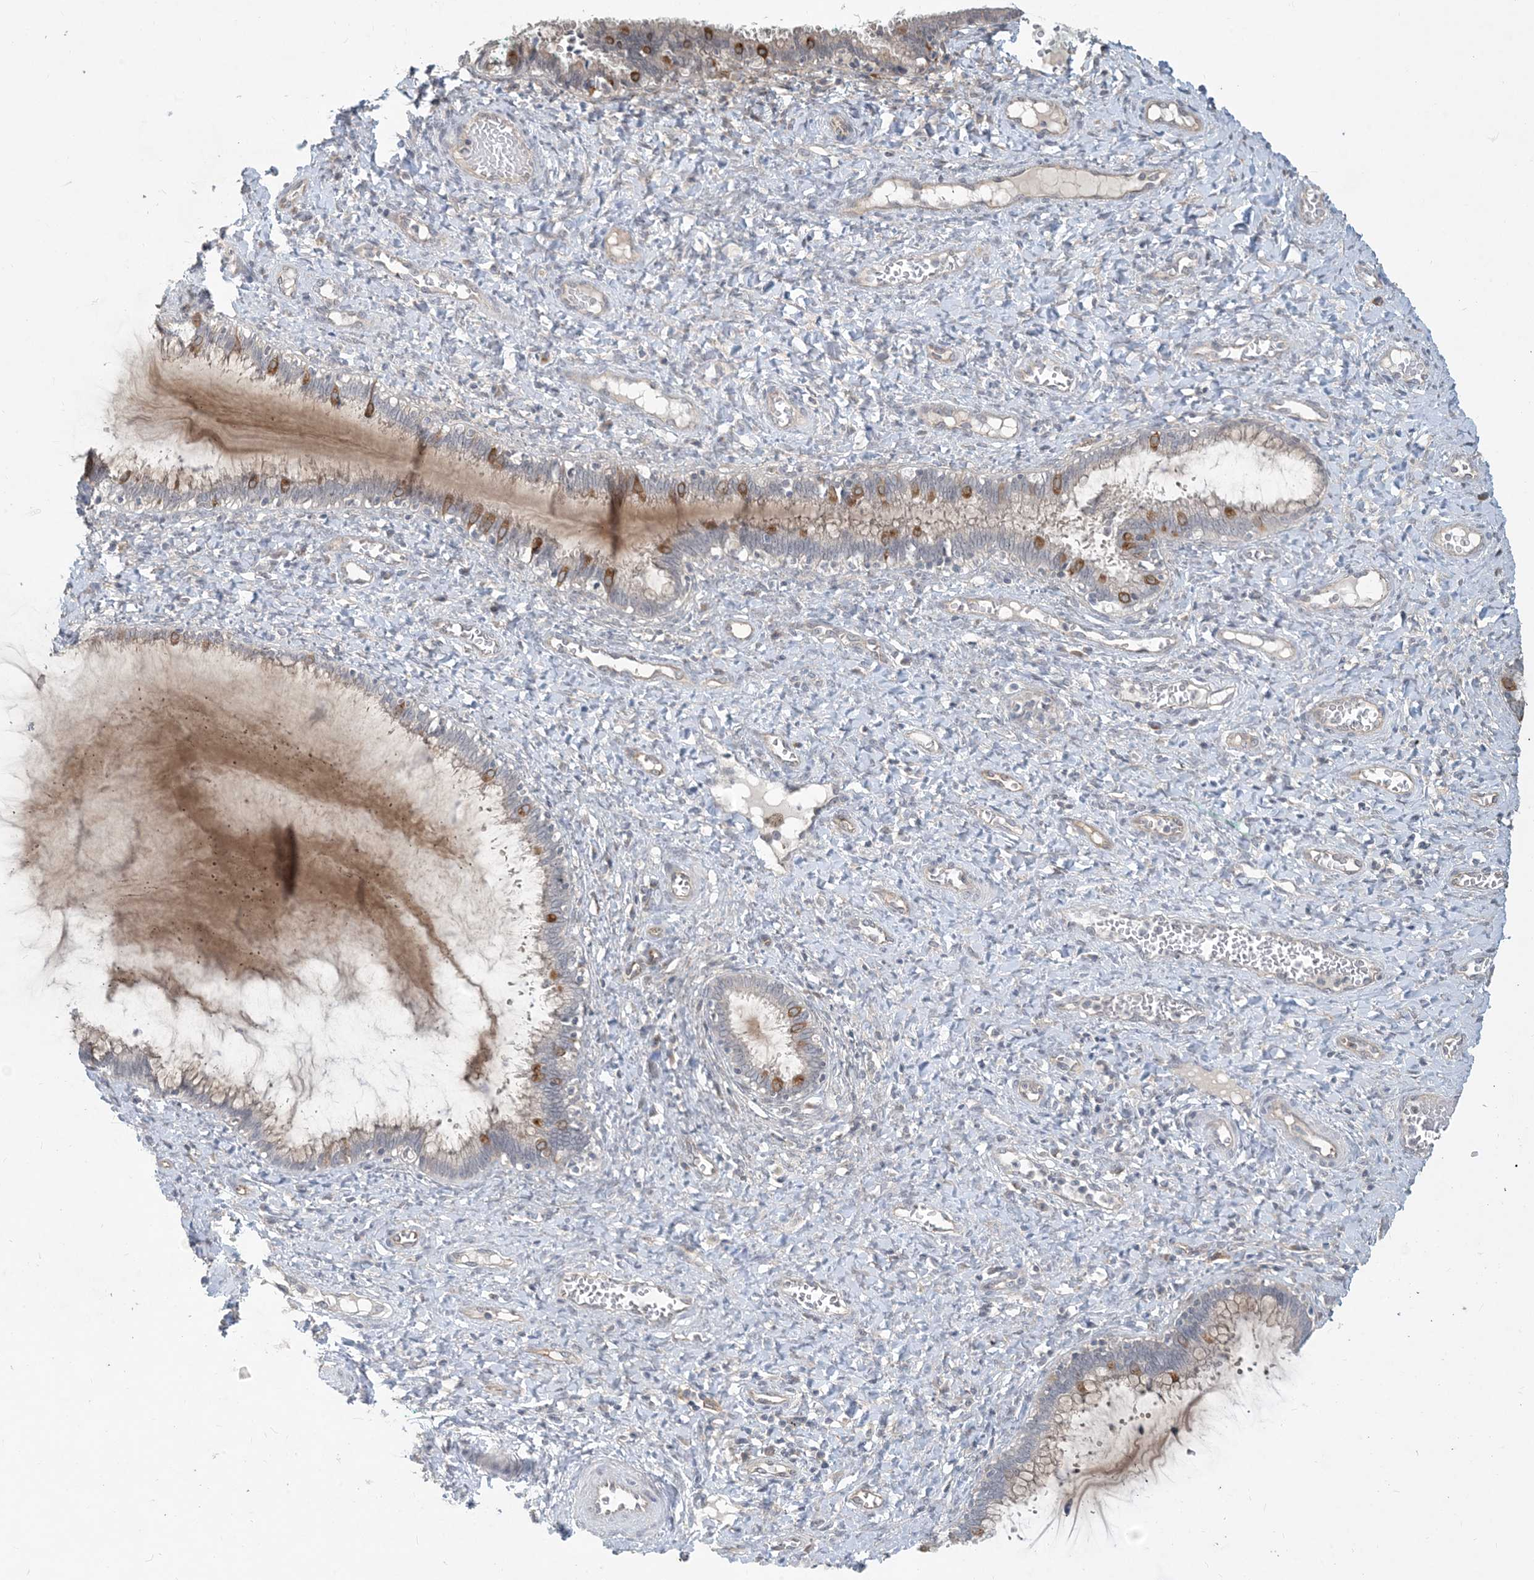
{"staining": {"intensity": "moderate", "quantity": "<25%", "location": "cytoplasmic/membranous"}, "tissue": "cervix", "cell_type": "Glandular cells", "image_type": "normal", "snomed": [{"axis": "morphology", "description": "Normal tissue, NOS"}, {"axis": "morphology", "description": "Adenocarcinoma, NOS"}, {"axis": "topography", "description": "Cervix"}], "caption": "Immunohistochemistry micrograph of normal human cervix stained for a protein (brown), which displays low levels of moderate cytoplasmic/membranous positivity in about <25% of glandular cells.", "gene": "CDS1", "patient": {"sex": "female", "age": 29}}